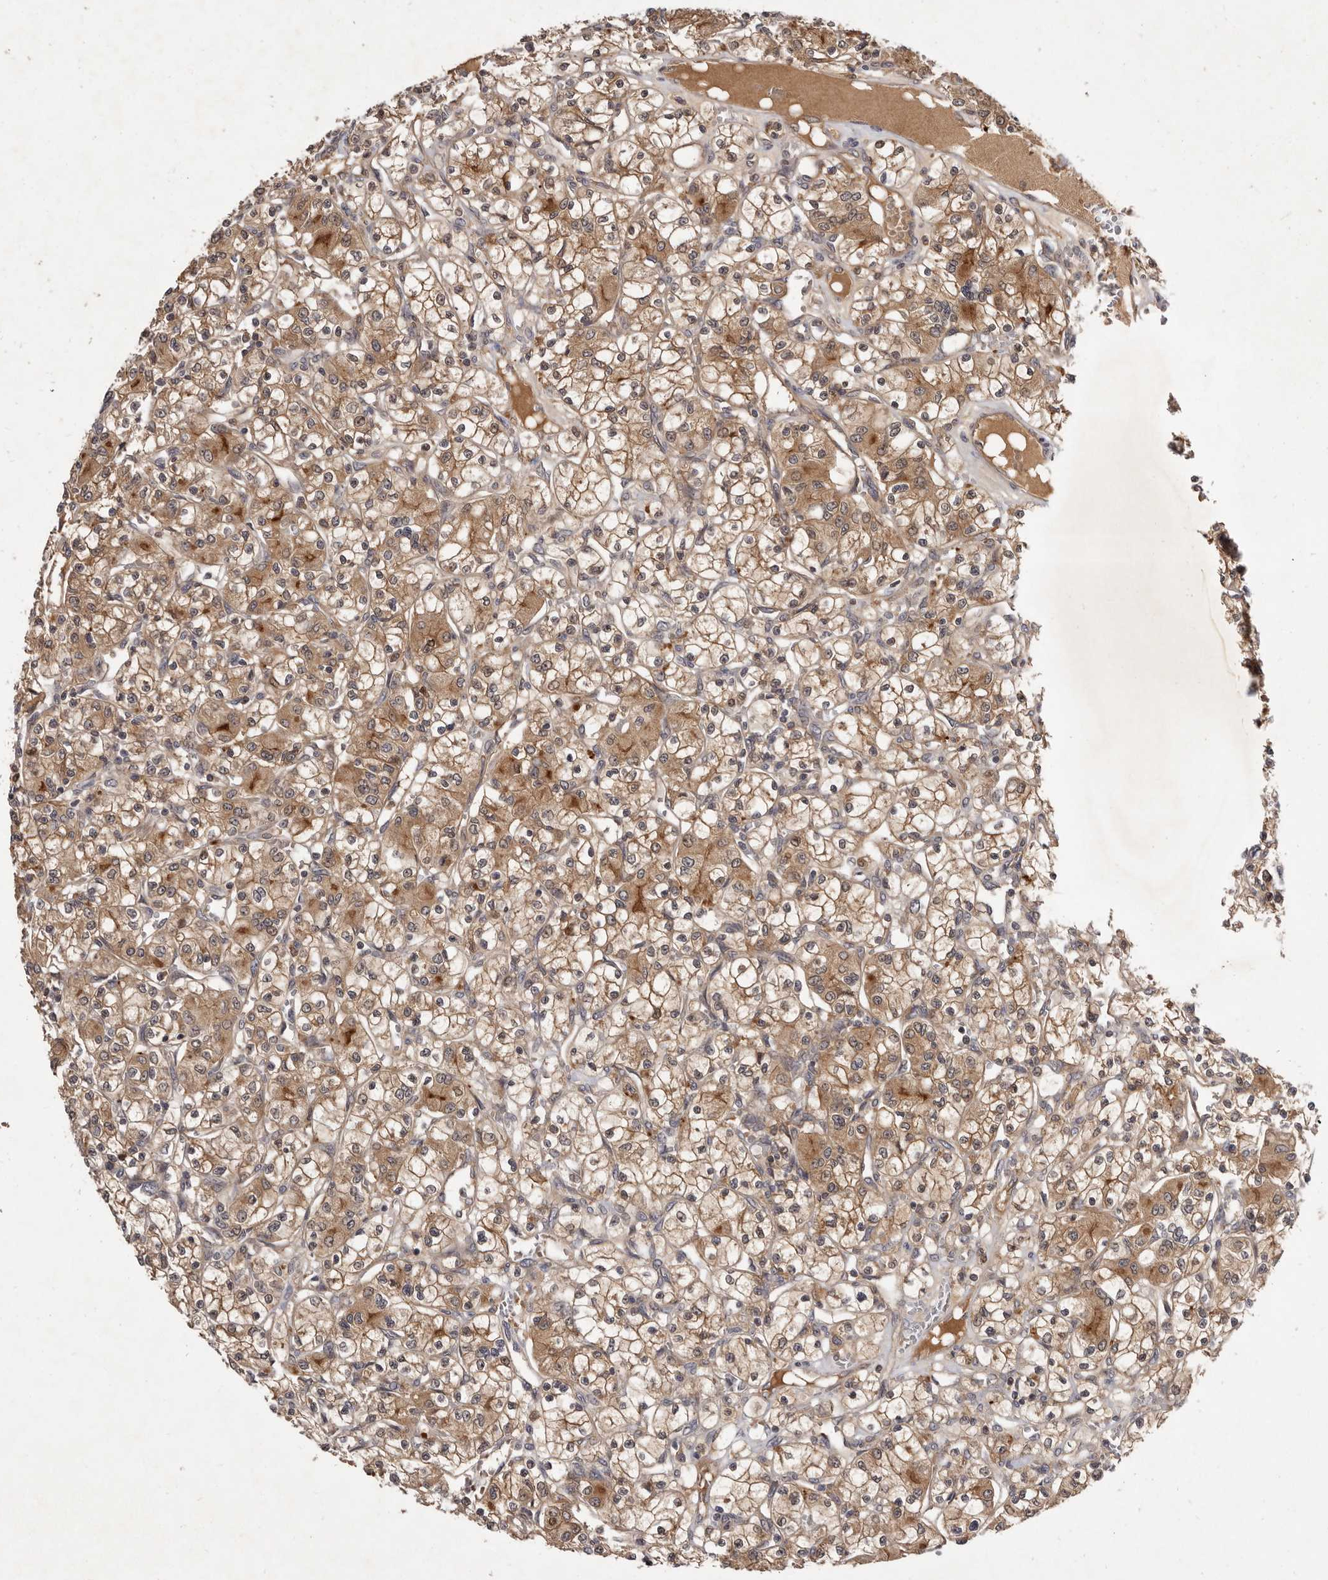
{"staining": {"intensity": "moderate", "quantity": ">75%", "location": "cytoplasmic/membranous"}, "tissue": "renal cancer", "cell_type": "Tumor cells", "image_type": "cancer", "snomed": [{"axis": "morphology", "description": "Adenocarcinoma, NOS"}, {"axis": "topography", "description": "Kidney"}], "caption": "Immunohistochemical staining of human adenocarcinoma (renal) exhibits moderate cytoplasmic/membranous protein expression in approximately >75% of tumor cells. (IHC, brightfield microscopy, high magnification).", "gene": "INAVA", "patient": {"sex": "female", "age": 59}}